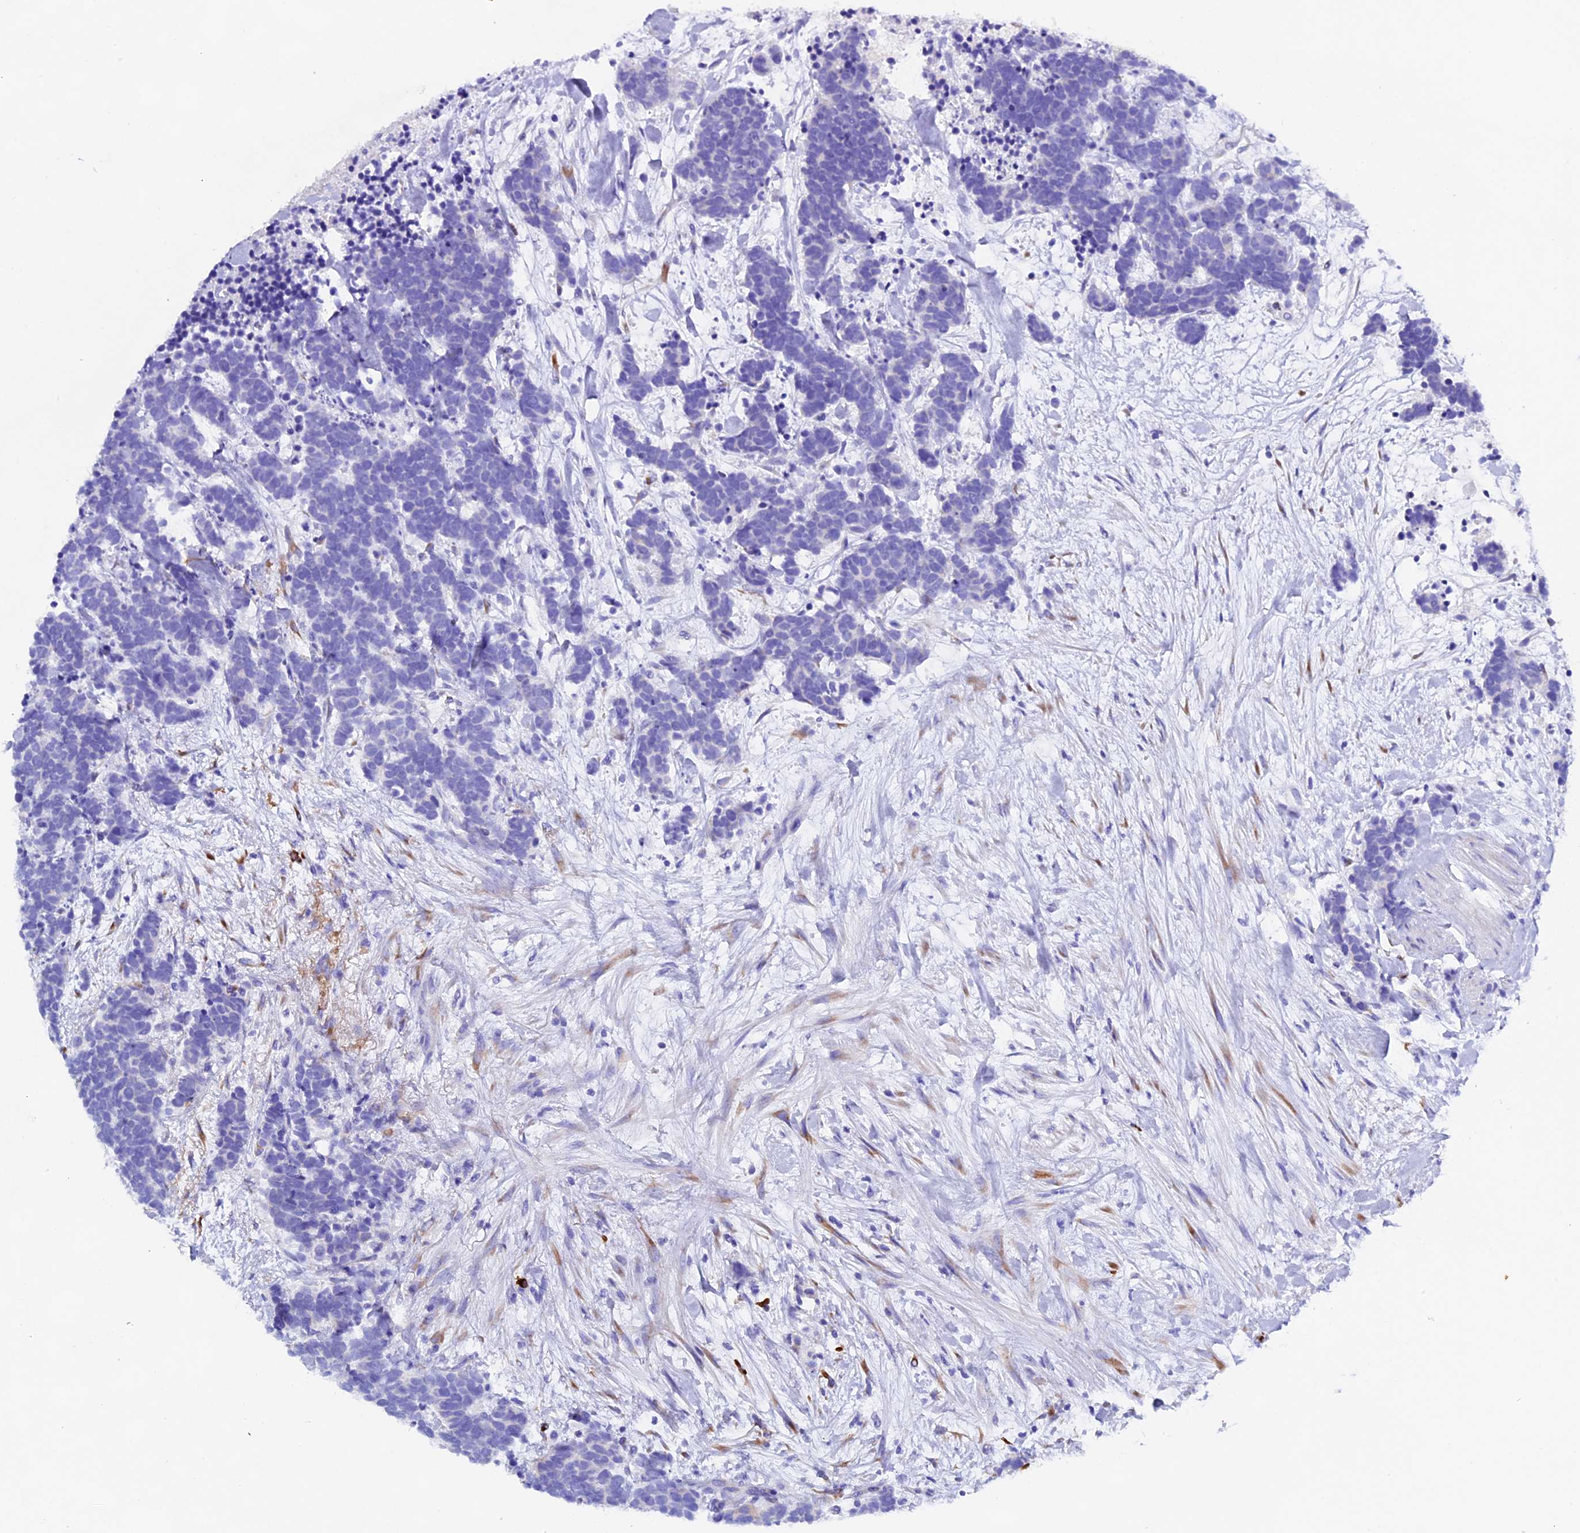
{"staining": {"intensity": "negative", "quantity": "none", "location": "none"}, "tissue": "carcinoid", "cell_type": "Tumor cells", "image_type": "cancer", "snomed": [{"axis": "morphology", "description": "Carcinoma, NOS"}, {"axis": "morphology", "description": "Carcinoid, malignant, NOS"}, {"axis": "topography", "description": "Prostate"}], "caption": "Carcinoid (malignant) stained for a protein using immunohistochemistry (IHC) reveals no positivity tumor cells.", "gene": "FKBP11", "patient": {"sex": "male", "age": 57}}